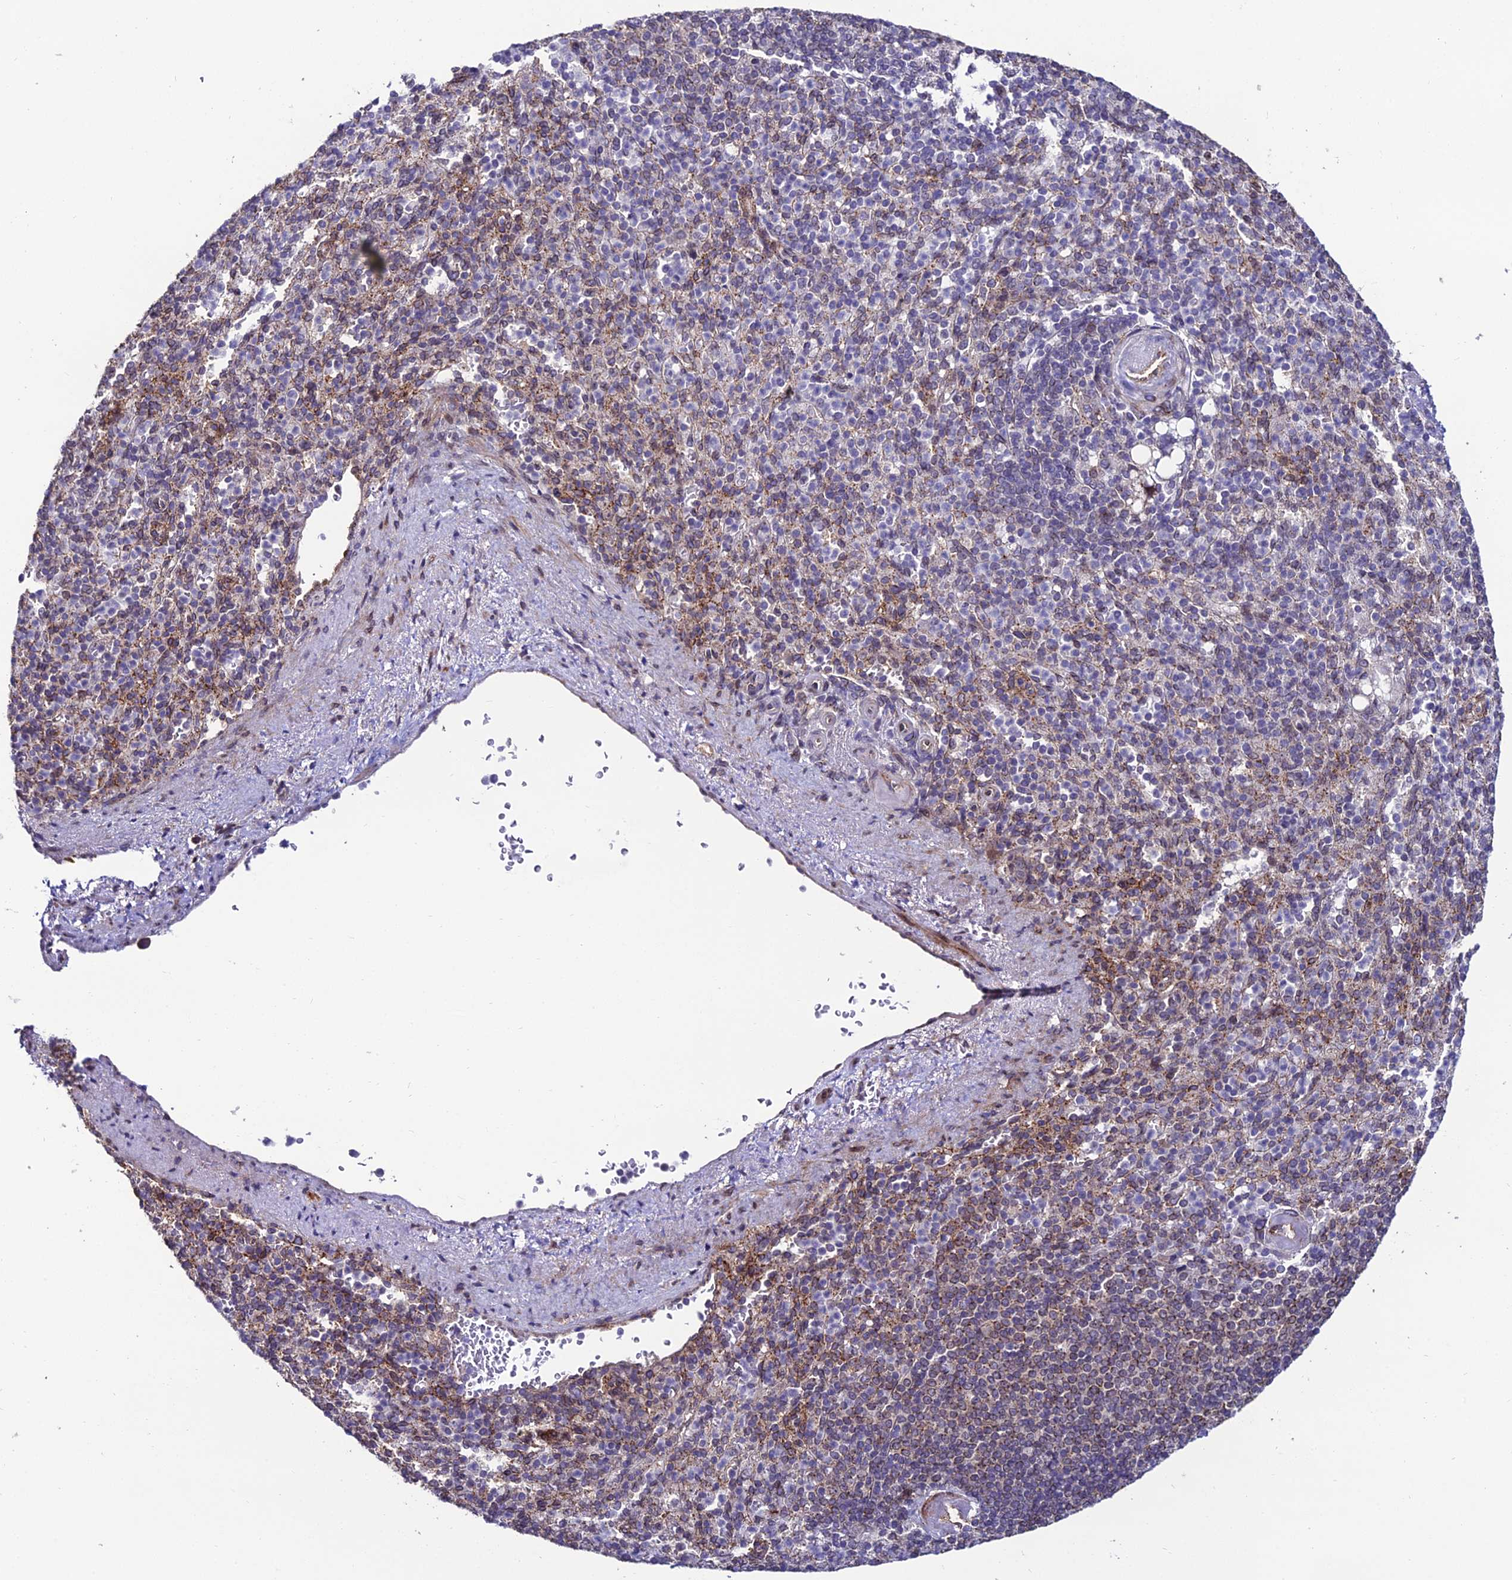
{"staining": {"intensity": "moderate", "quantity": "<25%", "location": "cytoplasmic/membranous"}, "tissue": "spleen", "cell_type": "Cells in red pulp", "image_type": "normal", "snomed": [{"axis": "morphology", "description": "Normal tissue, NOS"}, {"axis": "topography", "description": "Spleen"}], "caption": "Spleen was stained to show a protein in brown. There is low levels of moderate cytoplasmic/membranous expression in approximately <25% of cells in red pulp.", "gene": "DDX19A", "patient": {"sex": "female", "age": 74}}